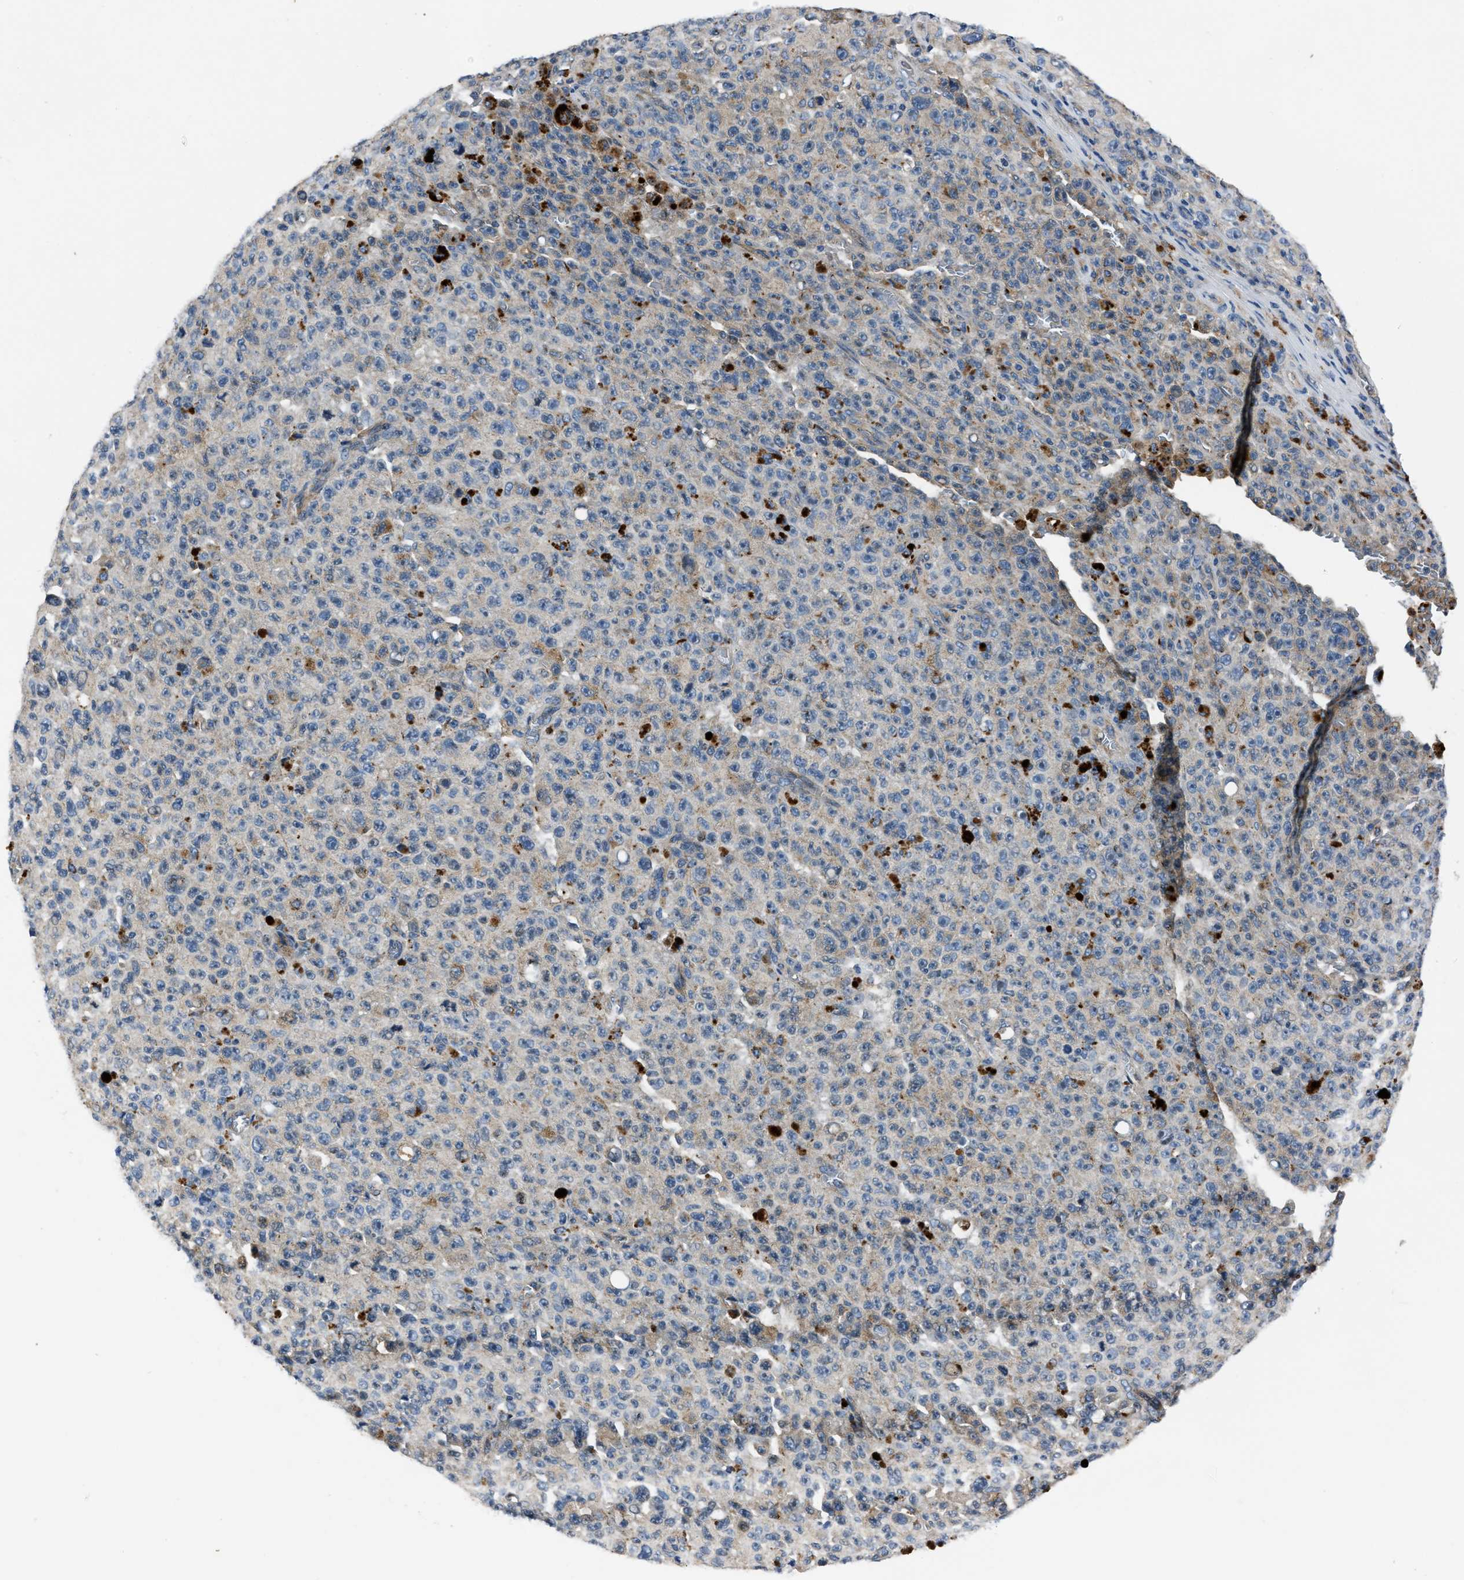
{"staining": {"intensity": "weak", "quantity": "<25%", "location": "cytoplasmic/membranous"}, "tissue": "melanoma", "cell_type": "Tumor cells", "image_type": "cancer", "snomed": [{"axis": "morphology", "description": "Malignant melanoma, NOS"}, {"axis": "topography", "description": "Skin"}], "caption": "Histopathology image shows no significant protein positivity in tumor cells of malignant melanoma.", "gene": "ERC1", "patient": {"sex": "female", "age": 82}}